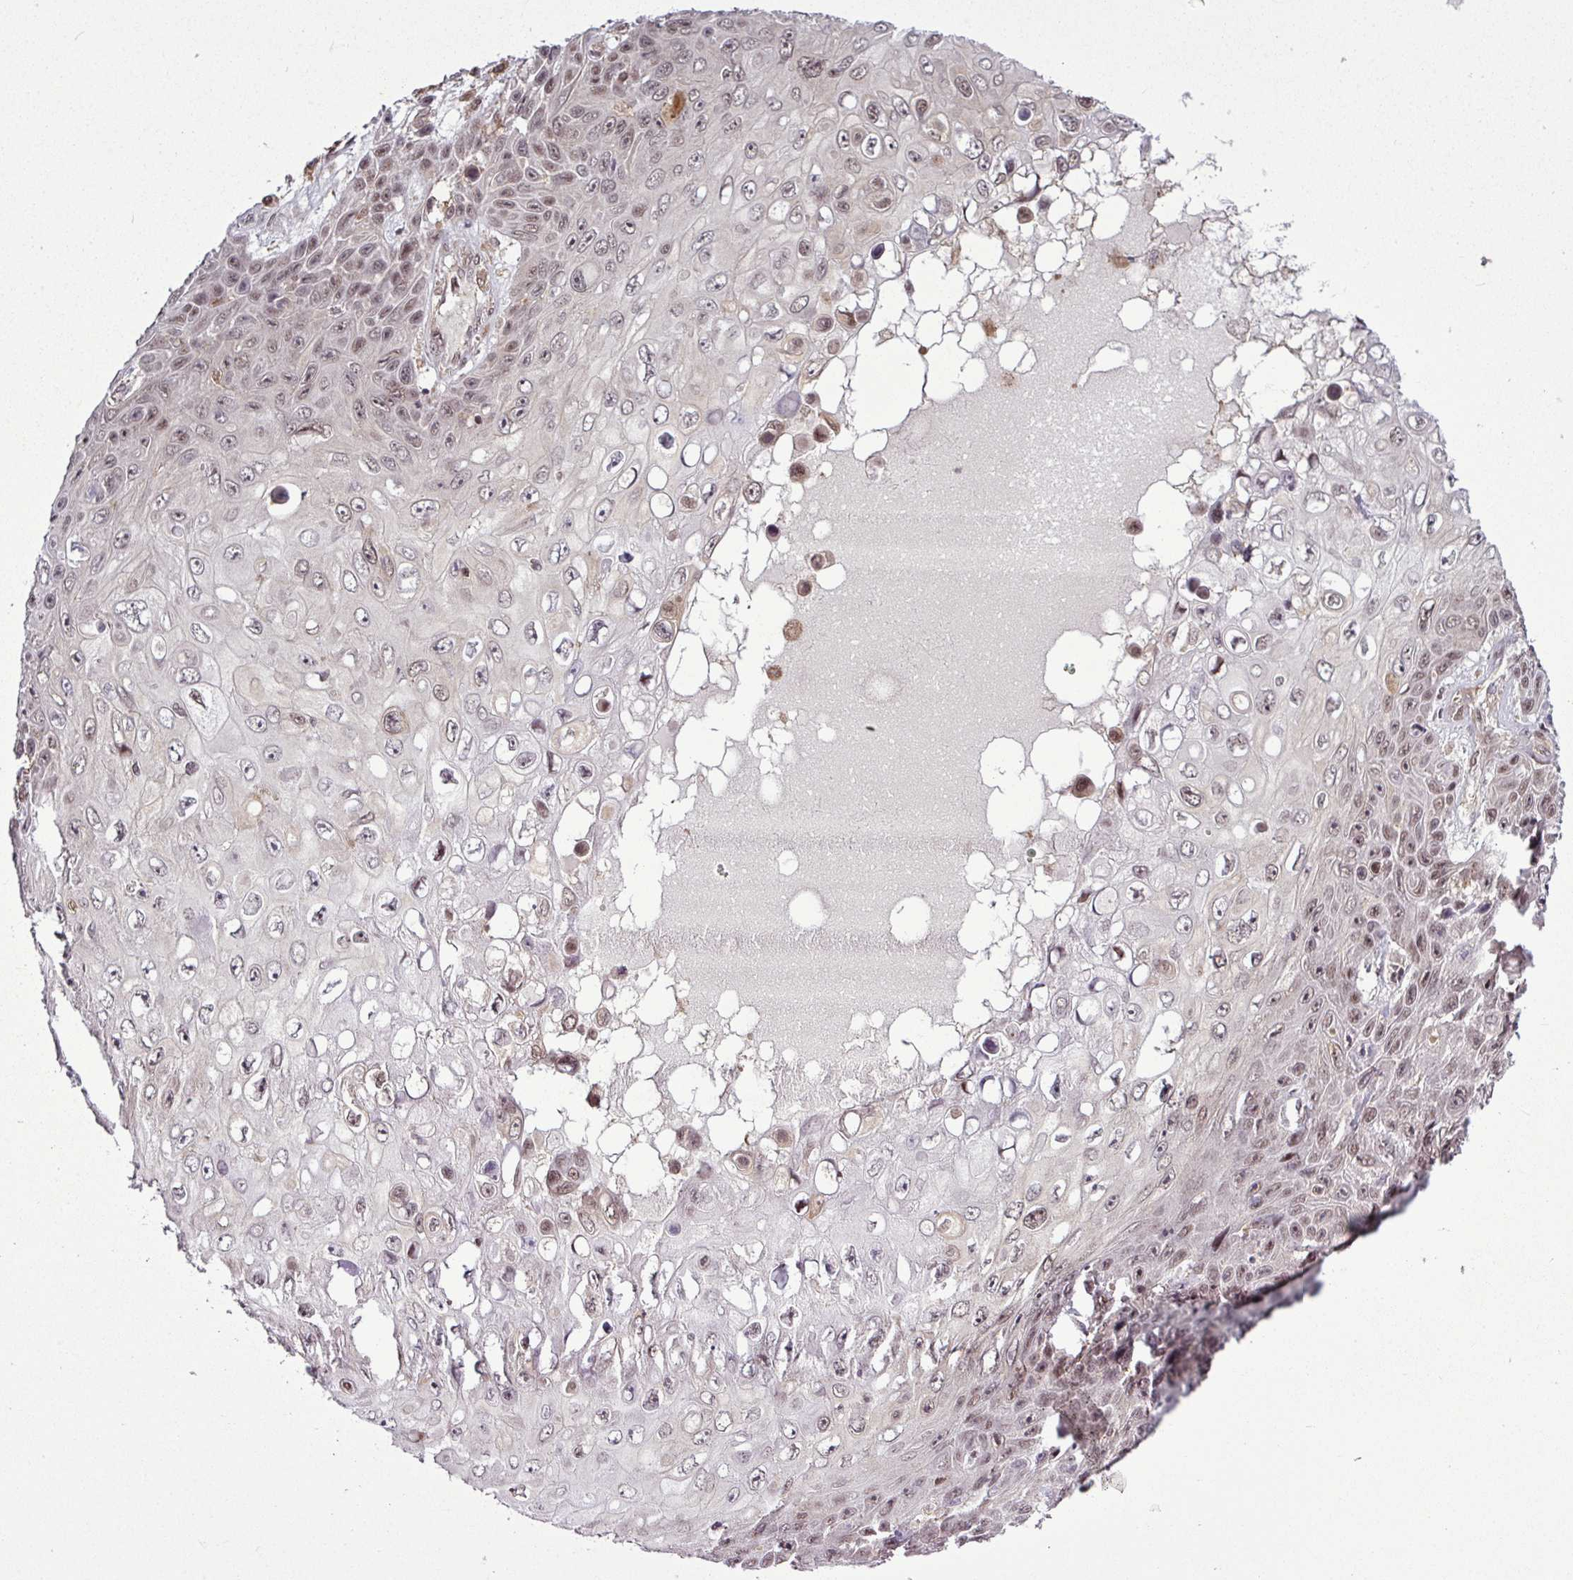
{"staining": {"intensity": "moderate", "quantity": ">75%", "location": "nuclear"}, "tissue": "skin cancer", "cell_type": "Tumor cells", "image_type": "cancer", "snomed": [{"axis": "morphology", "description": "Squamous cell carcinoma, NOS"}, {"axis": "topography", "description": "Skin"}], "caption": "The immunohistochemical stain shows moderate nuclear staining in tumor cells of skin cancer (squamous cell carcinoma) tissue.", "gene": "ITPKC", "patient": {"sex": "male", "age": 82}}